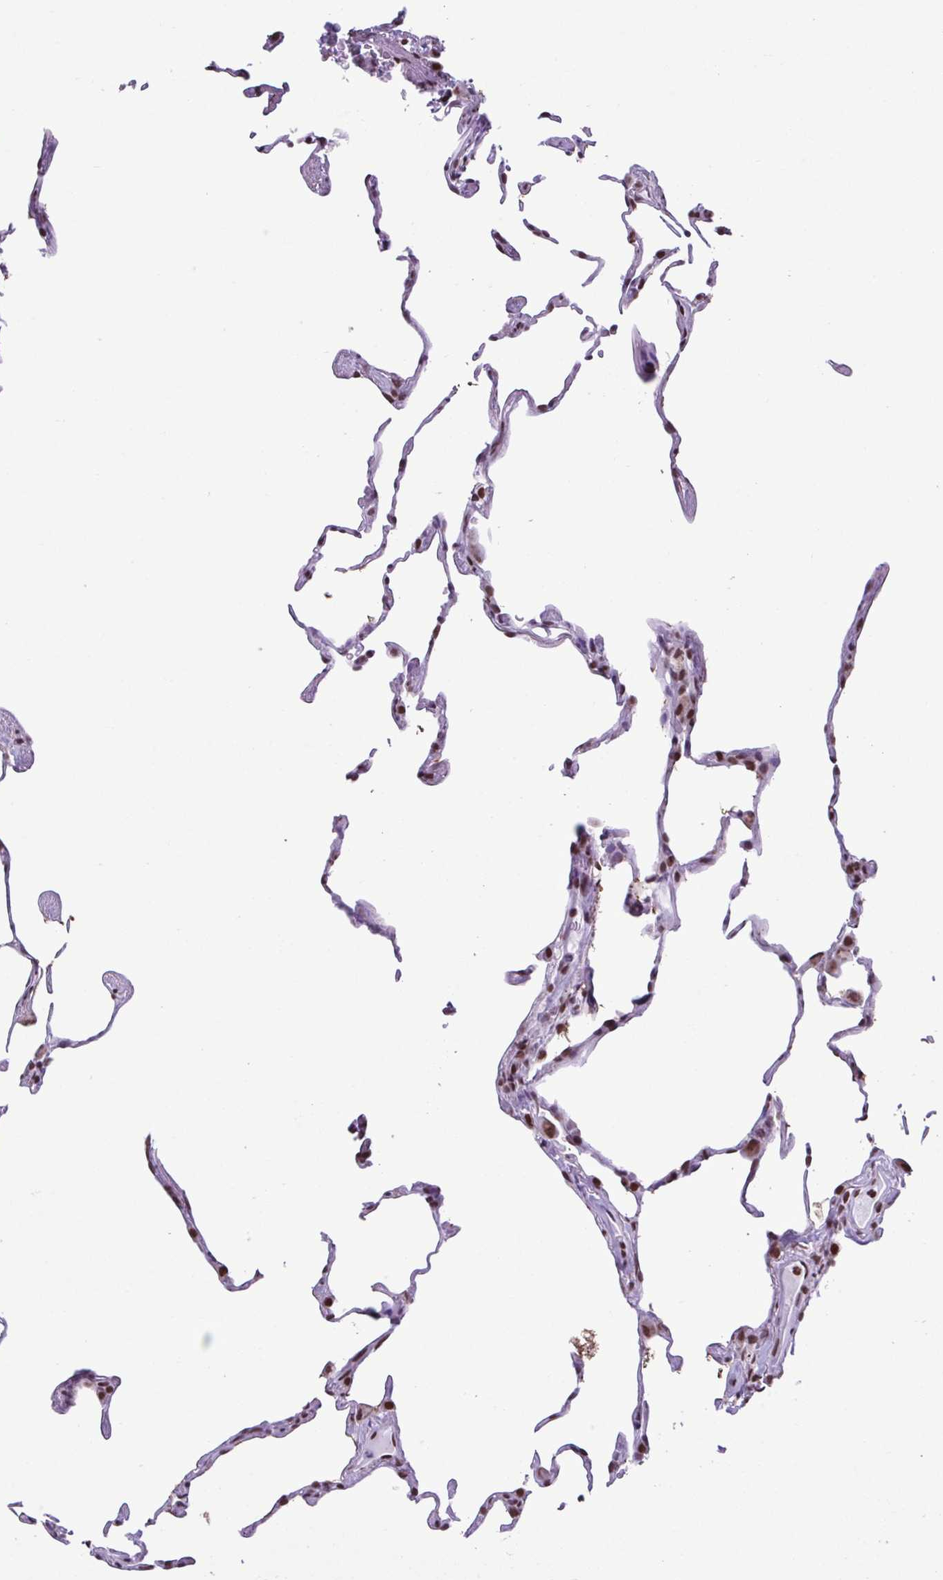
{"staining": {"intensity": "moderate", "quantity": "<25%", "location": "nuclear"}, "tissue": "lung", "cell_type": "Alveolar cells", "image_type": "normal", "snomed": [{"axis": "morphology", "description": "Normal tissue, NOS"}, {"axis": "topography", "description": "Lung"}], "caption": "Immunohistochemistry (IHC) image of normal lung: lung stained using IHC shows low levels of moderate protein expression localized specifically in the nuclear of alveolar cells, appearing as a nuclear brown color.", "gene": "TIMM21", "patient": {"sex": "female", "age": 57}}